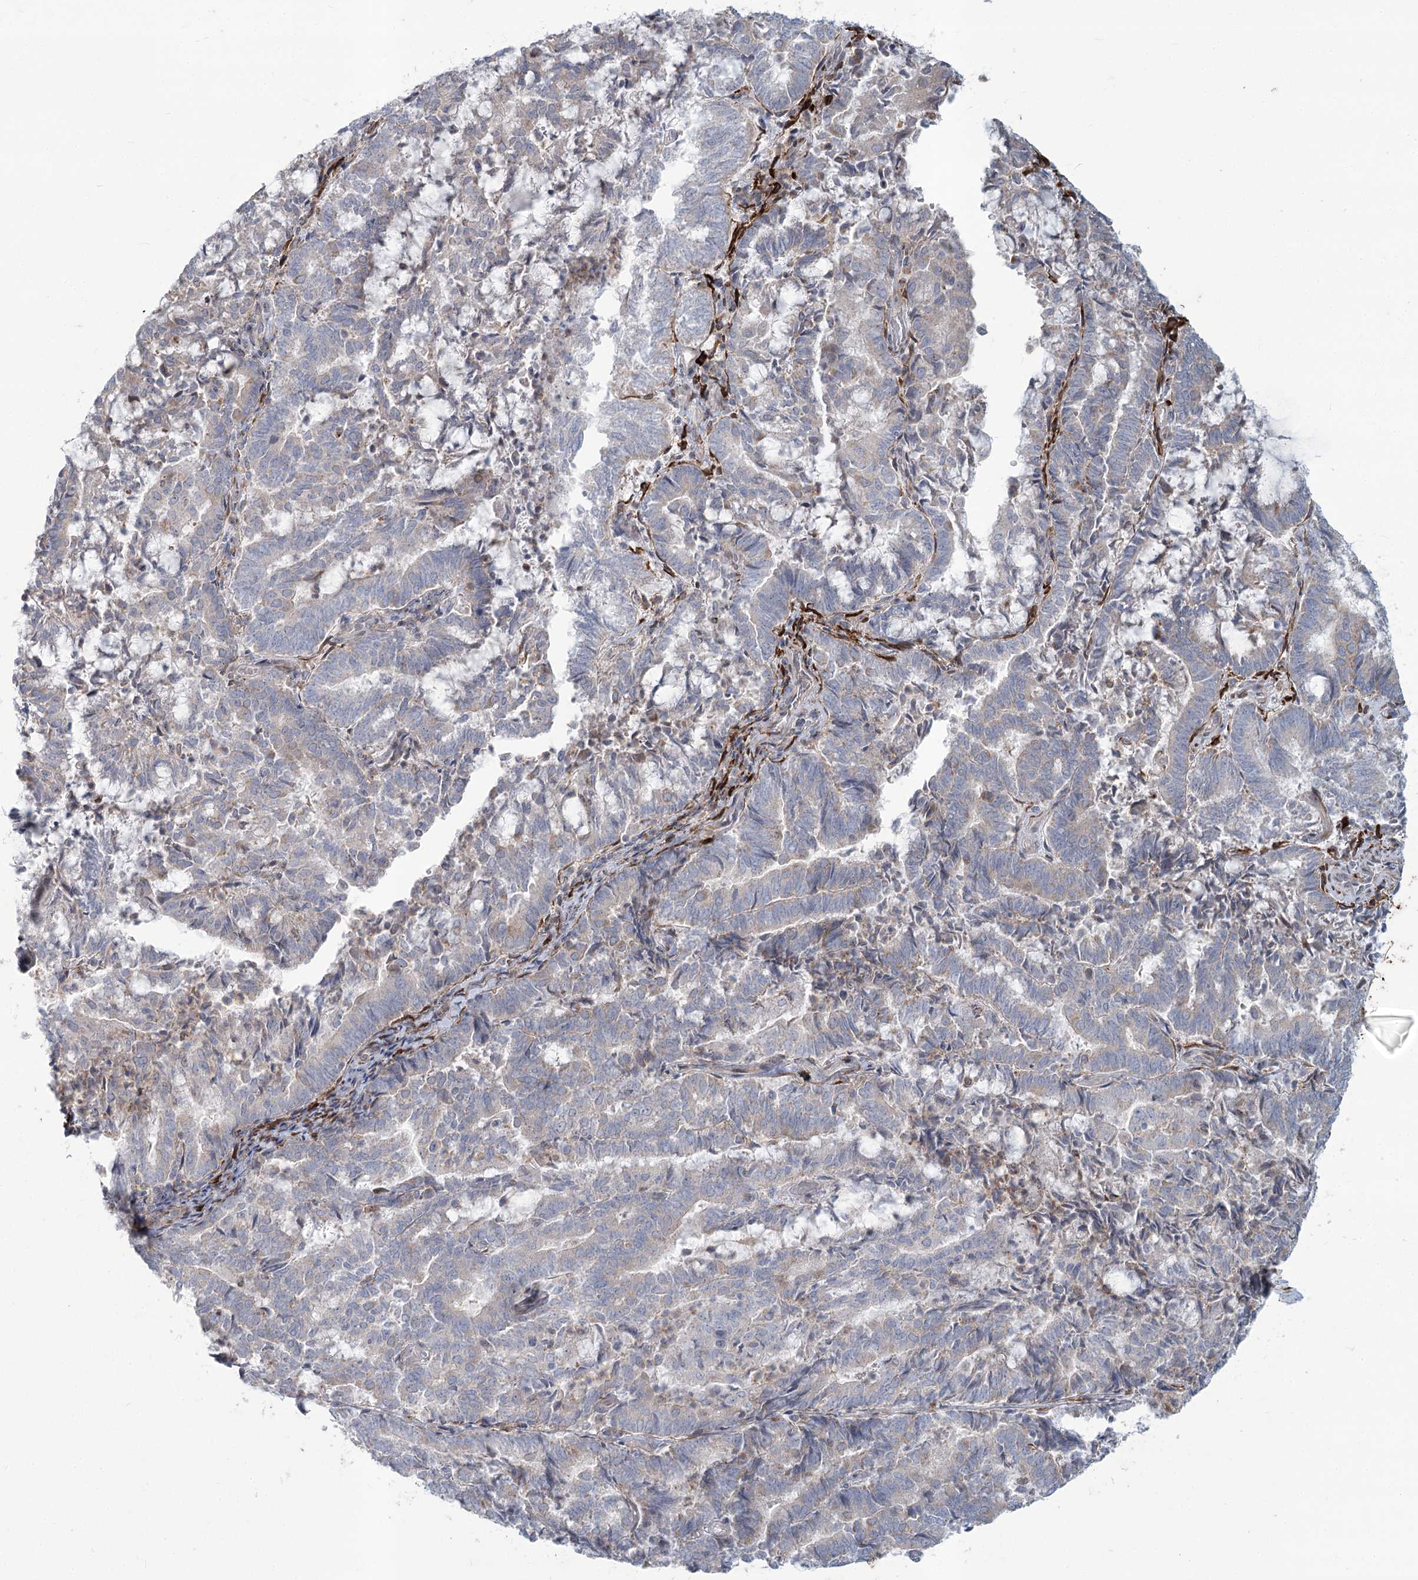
{"staining": {"intensity": "weak", "quantity": "25%-75%", "location": "cytoplasmic/membranous"}, "tissue": "endometrial cancer", "cell_type": "Tumor cells", "image_type": "cancer", "snomed": [{"axis": "morphology", "description": "Adenocarcinoma, NOS"}, {"axis": "topography", "description": "Endometrium"}], "caption": "Approximately 25%-75% of tumor cells in human adenocarcinoma (endometrial) exhibit weak cytoplasmic/membranous protein positivity as visualized by brown immunohistochemical staining.", "gene": "MTG1", "patient": {"sex": "female", "age": 80}}